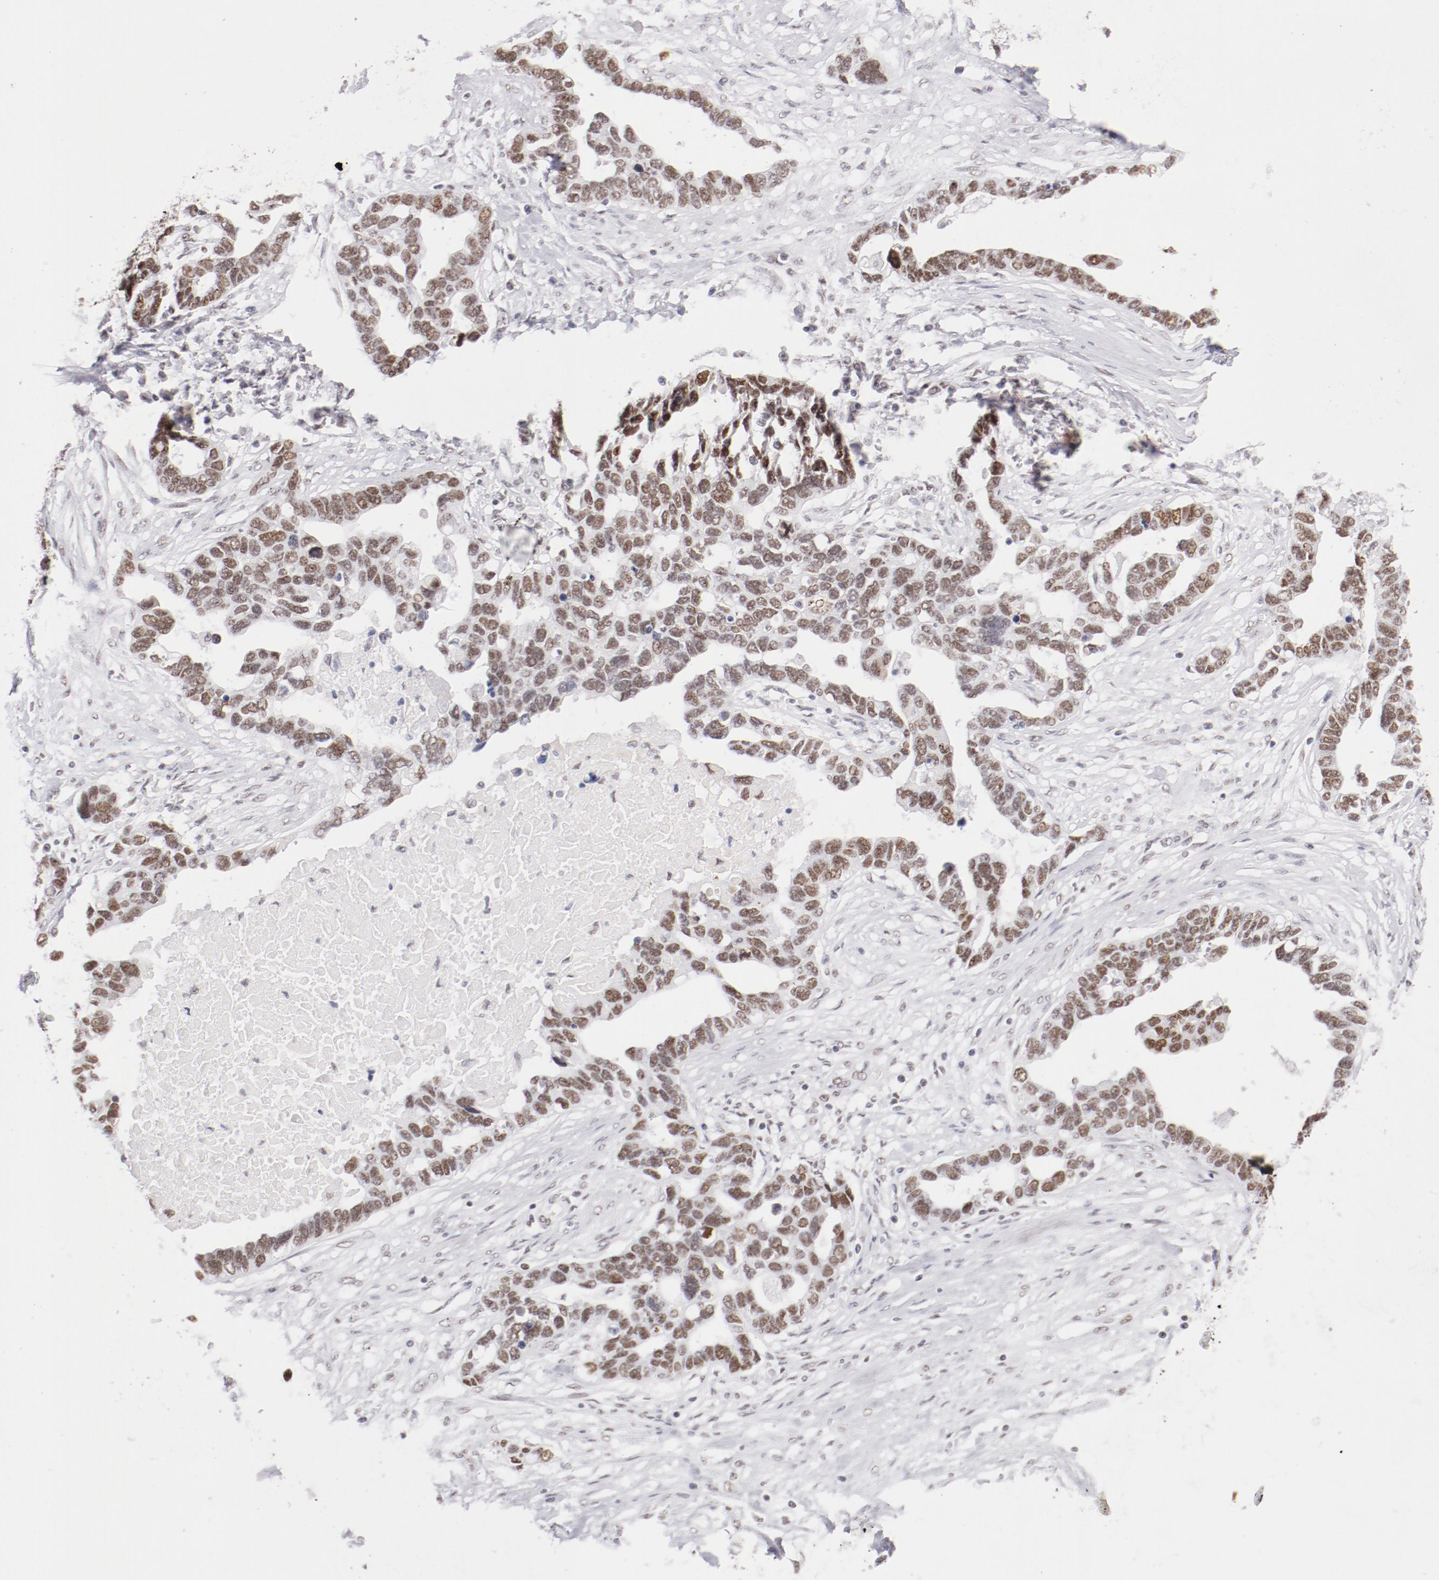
{"staining": {"intensity": "moderate", "quantity": ">75%", "location": "nuclear"}, "tissue": "ovarian cancer", "cell_type": "Tumor cells", "image_type": "cancer", "snomed": [{"axis": "morphology", "description": "Cystadenocarcinoma, serous, NOS"}, {"axis": "topography", "description": "Ovary"}], "caption": "An image showing moderate nuclear positivity in about >75% of tumor cells in ovarian cancer (serous cystadenocarcinoma), as visualized by brown immunohistochemical staining.", "gene": "TFAP4", "patient": {"sex": "female", "age": 54}}